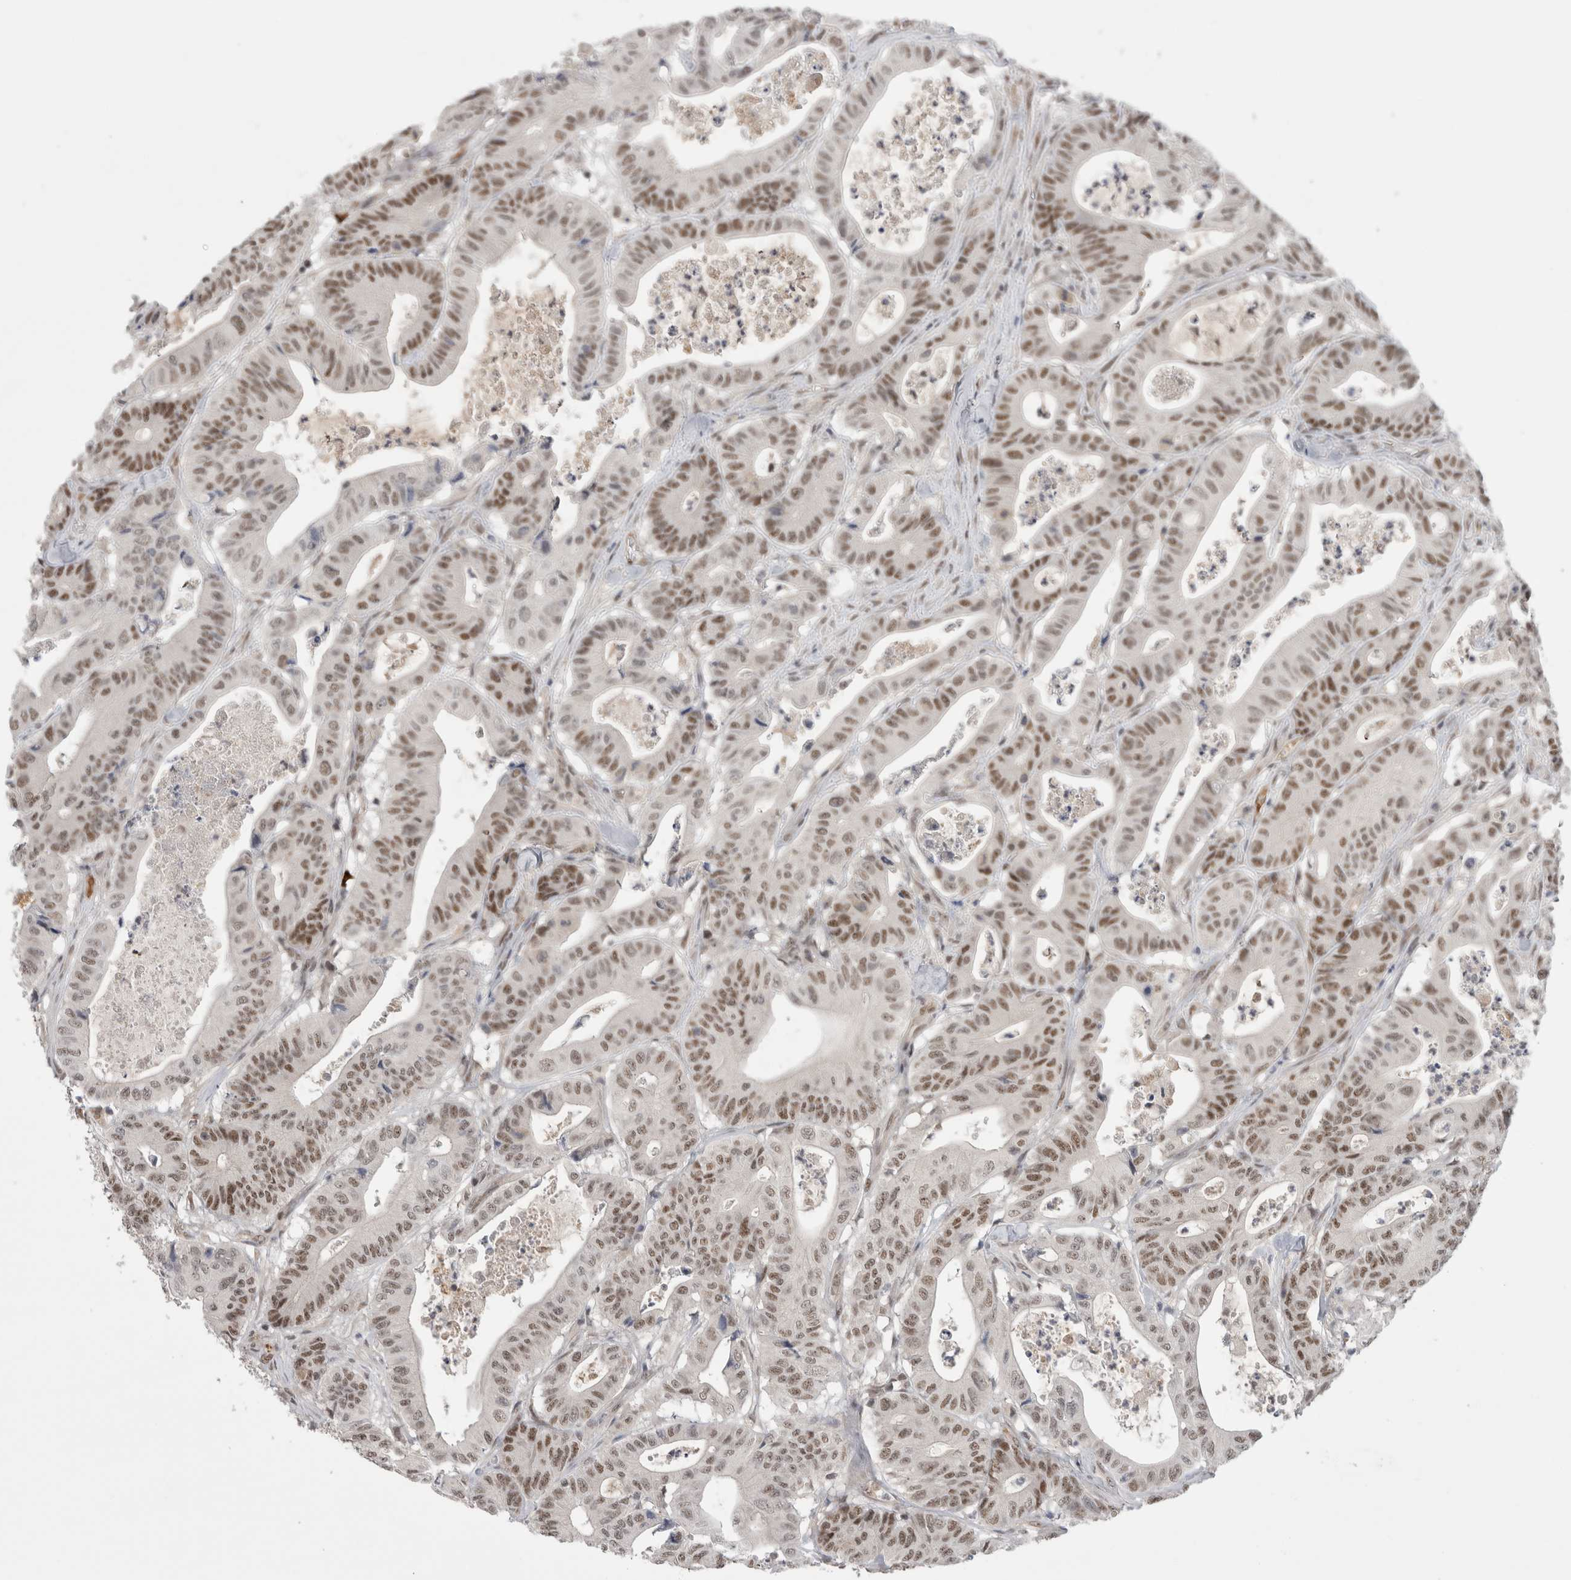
{"staining": {"intensity": "moderate", "quantity": ">75%", "location": "nuclear"}, "tissue": "colorectal cancer", "cell_type": "Tumor cells", "image_type": "cancer", "snomed": [{"axis": "morphology", "description": "Adenocarcinoma, NOS"}, {"axis": "topography", "description": "Colon"}], "caption": "Human colorectal adenocarcinoma stained with a brown dye displays moderate nuclear positive expression in approximately >75% of tumor cells.", "gene": "ZNF24", "patient": {"sex": "female", "age": 84}}